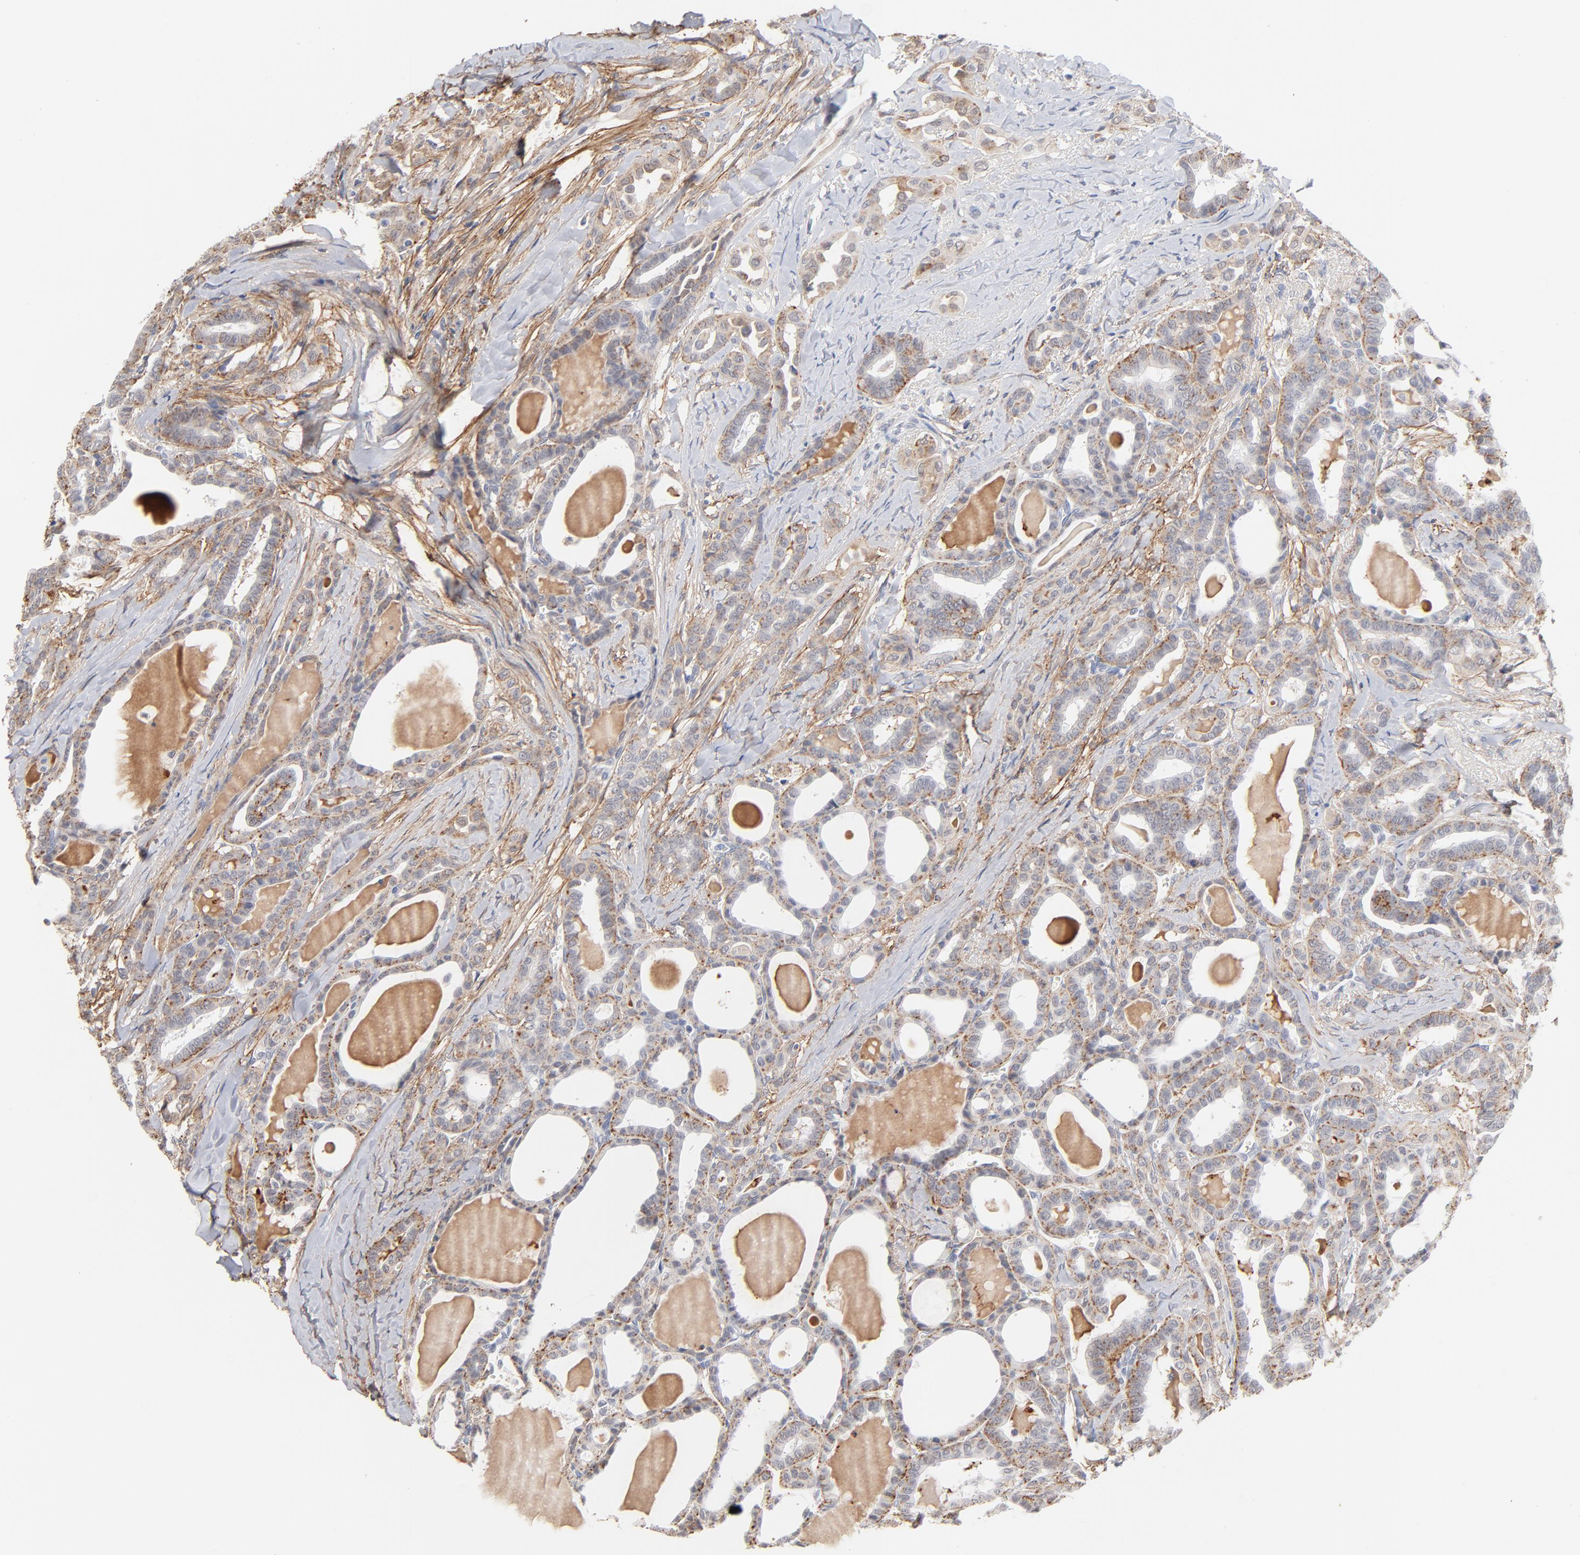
{"staining": {"intensity": "moderate", "quantity": ">75%", "location": "cytoplasmic/membranous"}, "tissue": "thyroid cancer", "cell_type": "Tumor cells", "image_type": "cancer", "snomed": [{"axis": "morphology", "description": "Carcinoma, NOS"}, {"axis": "topography", "description": "Thyroid gland"}], "caption": "Immunohistochemical staining of carcinoma (thyroid) shows medium levels of moderate cytoplasmic/membranous positivity in approximately >75% of tumor cells.", "gene": "LTBP2", "patient": {"sex": "female", "age": 91}}